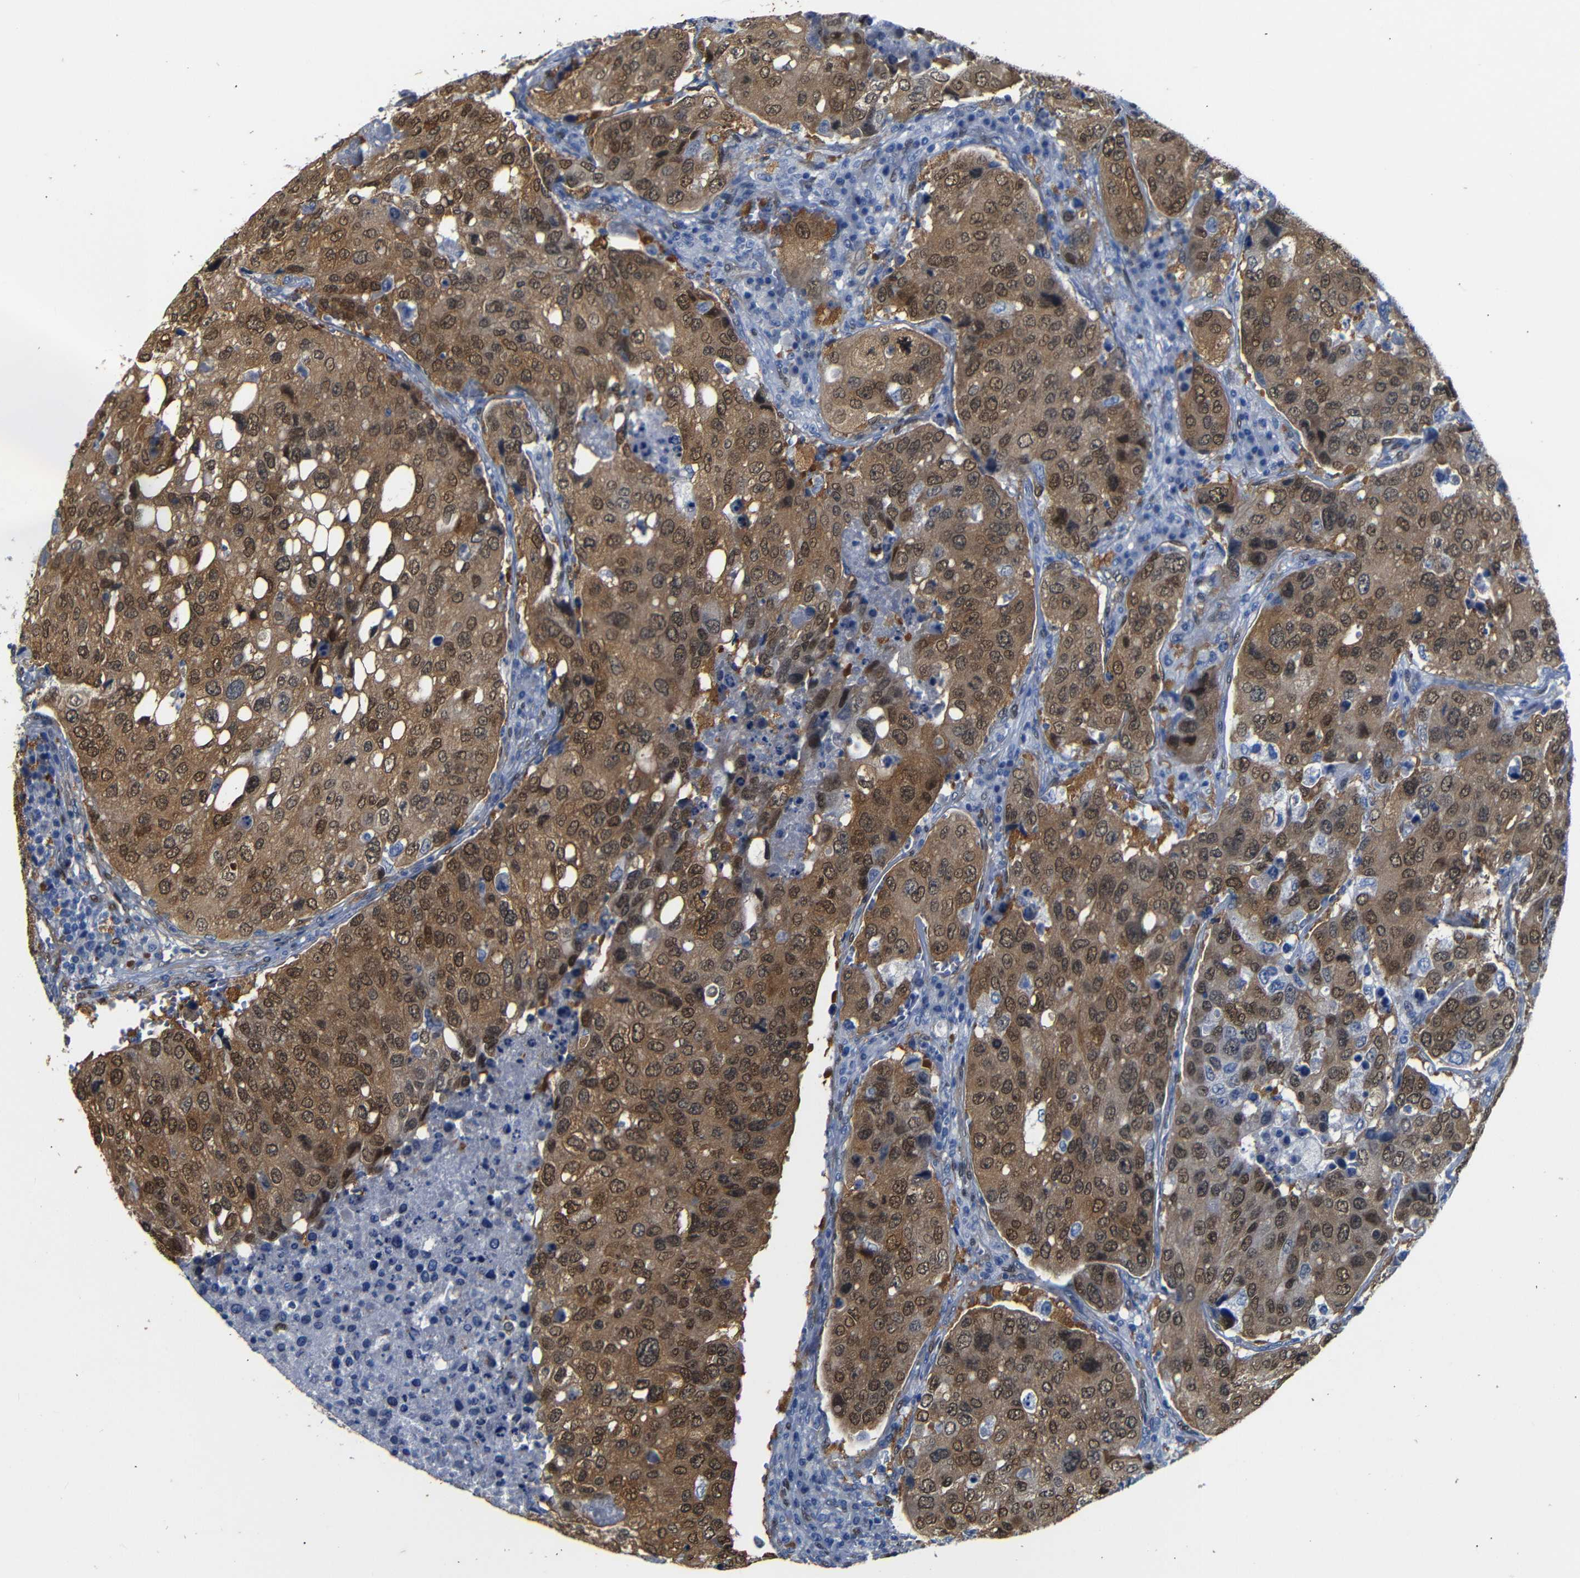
{"staining": {"intensity": "moderate", "quantity": "25%-75%", "location": "cytoplasmic/membranous,nuclear"}, "tissue": "urothelial cancer", "cell_type": "Tumor cells", "image_type": "cancer", "snomed": [{"axis": "morphology", "description": "Urothelial carcinoma, High grade"}, {"axis": "topography", "description": "Lymph node"}, {"axis": "topography", "description": "Urinary bladder"}], "caption": "Brown immunohistochemical staining in urothelial cancer demonstrates moderate cytoplasmic/membranous and nuclear expression in about 25%-75% of tumor cells.", "gene": "YAP1", "patient": {"sex": "male", "age": 51}}